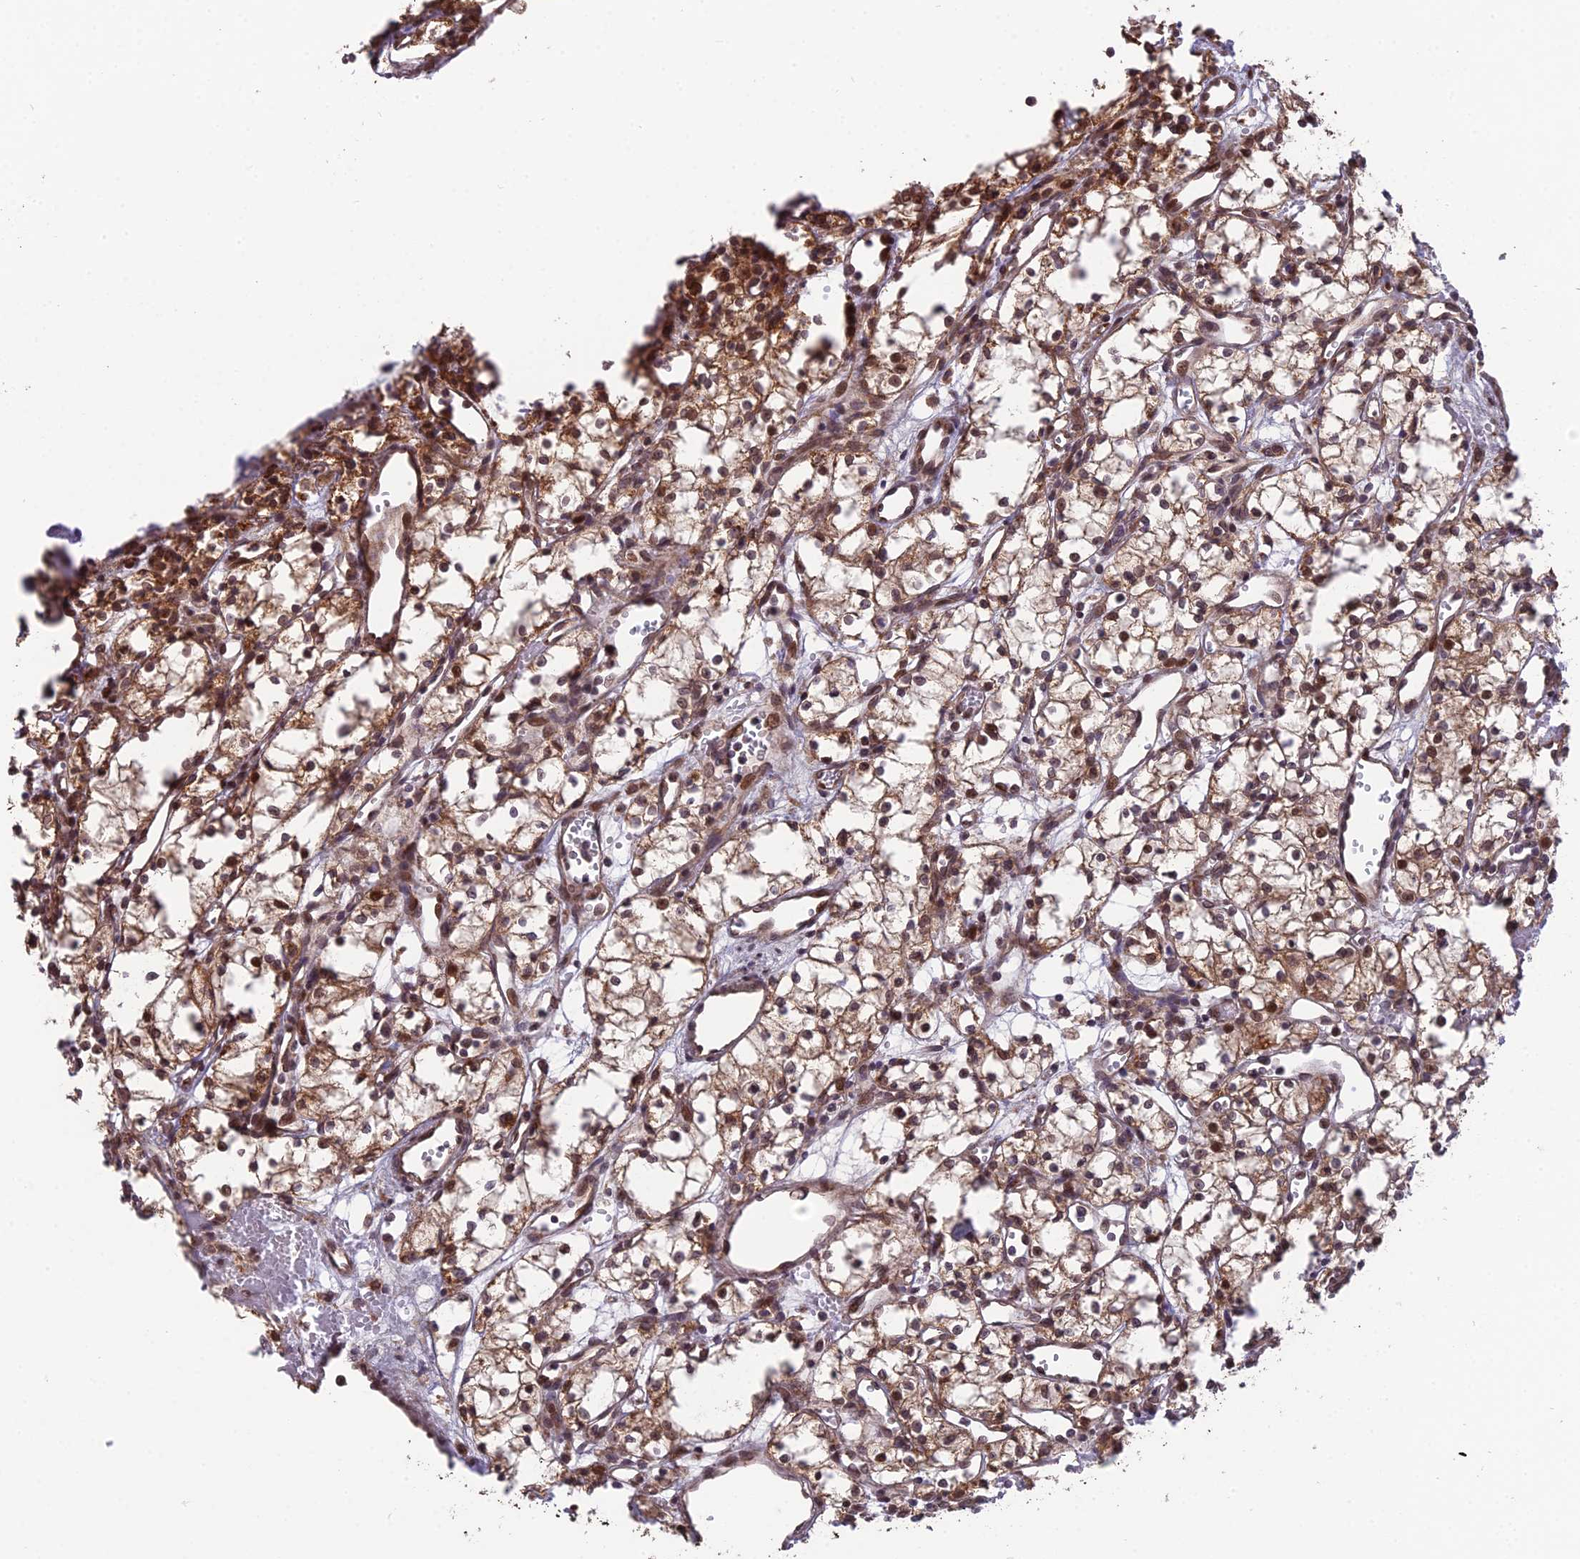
{"staining": {"intensity": "moderate", "quantity": ">75%", "location": "cytoplasmic/membranous,nuclear"}, "tissue": "renal cancer", "cell_type": "Tumor cells", "image_type": "cancer", "snomed": [{"axis": "morphology", "description": "Adenocarcinoma, NOS"}, {"axis": "topography", "description": "Kidney"}], "caption": "High-magnification brightfield microscopy of adenocarcinoma (renal) stained with DAB (brown) and counterstained with hematoxylin (blue). tumor cells exhibit moderate cytoplasmic/membranous and nuclear staining is present in about>75% of cells.", "gene": "CYP2R1", "patient": {"sex": "male", "age": 59}}